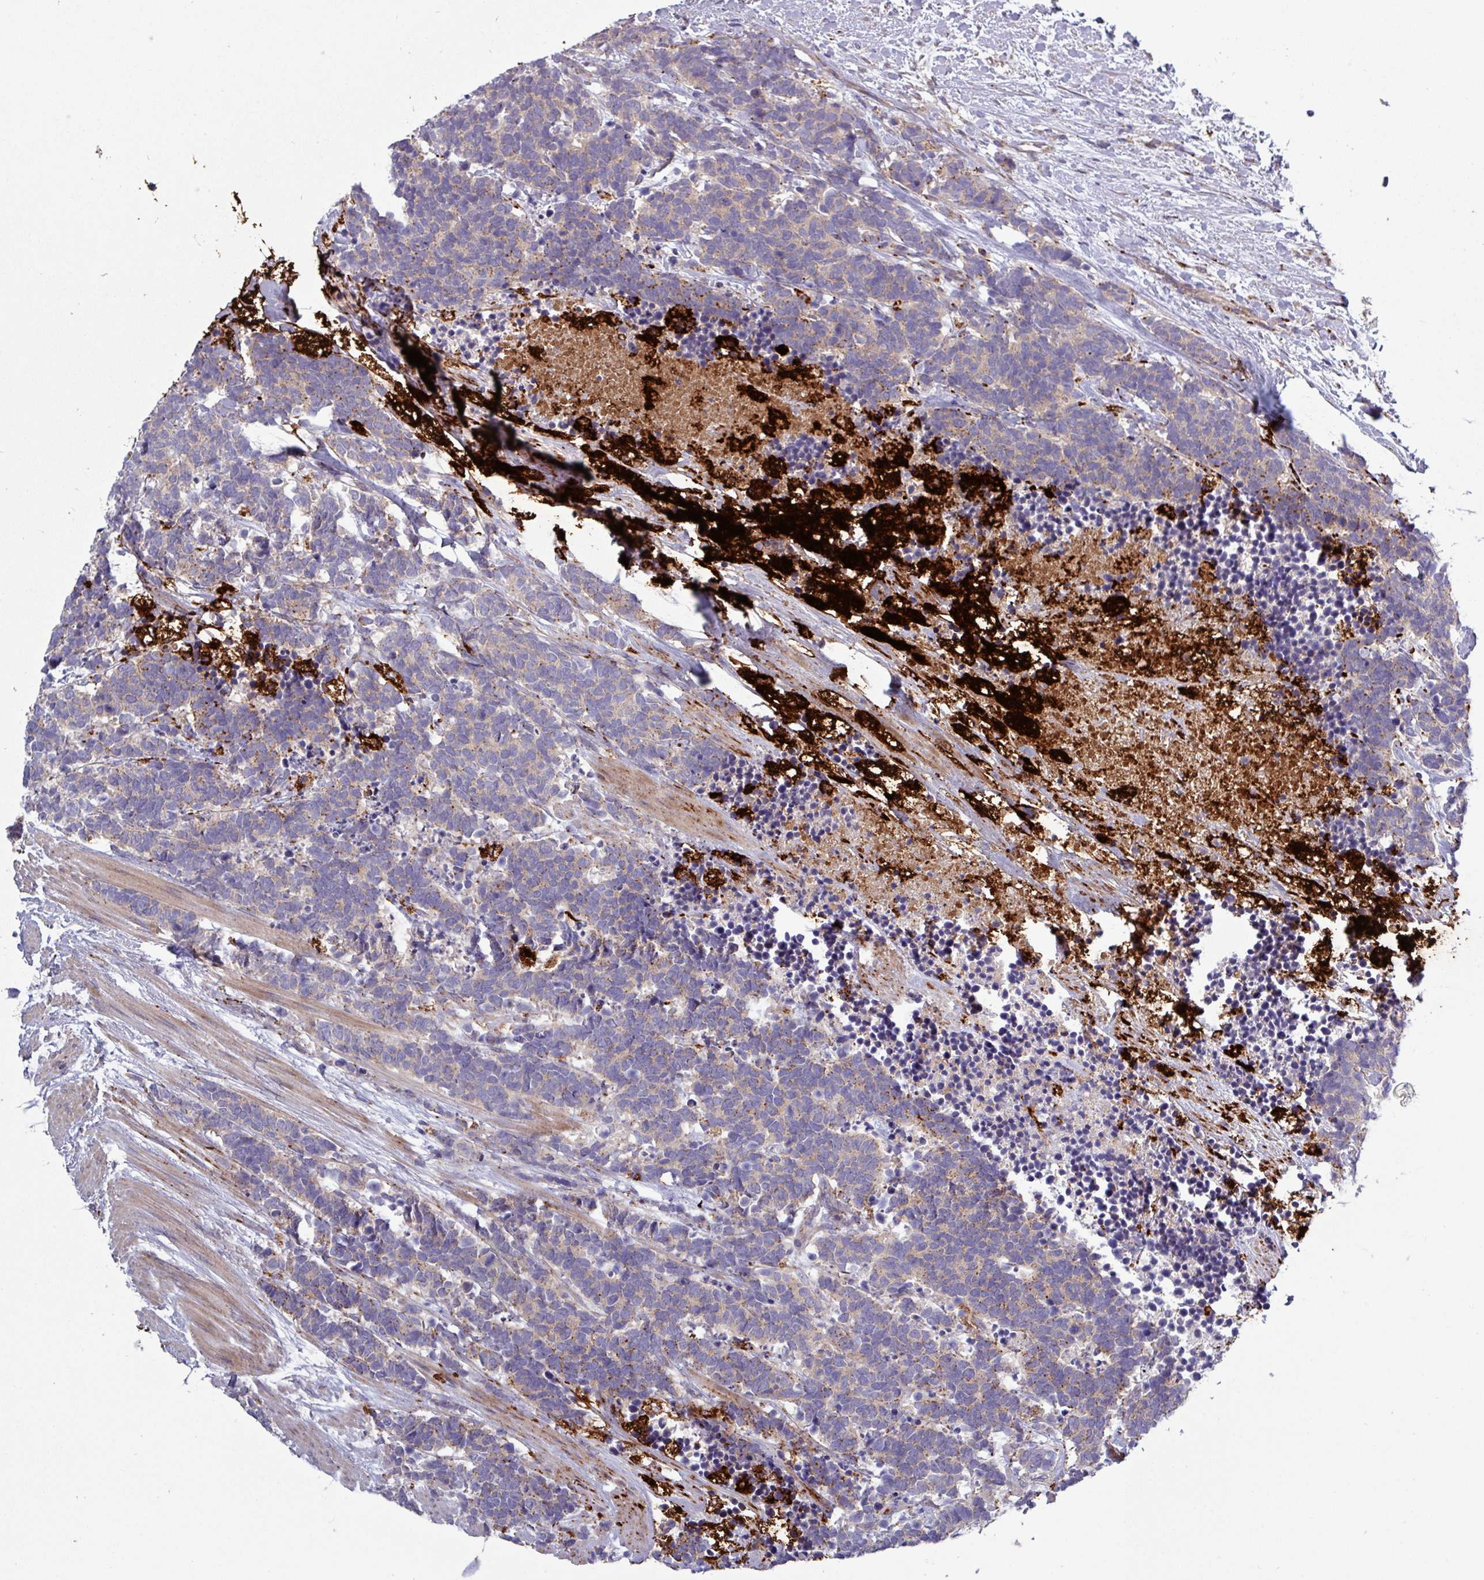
{"staining": {"intensity": "weak", "quantity": "<25%", "location": "cytoplasmic/membranous"}, "tissue": "carcinoid", "cell_type": "Tumor cells", "image_type": "cancer", "snomed": [{"axis": "morphology", "description": "Carcinoma, NOS"}, {"axis": "morphology", "description": "Carcinoid, malignant, NOS"}, {"axis": "topography", "description": "Prostate"}], "caption": "A photomicrograph of carcinoid (malignant) stained for a protein demonstrates no brown staining in tumor cells.", "gene": "PLIN2", "patient": {"sex": "male", "age": 57}}